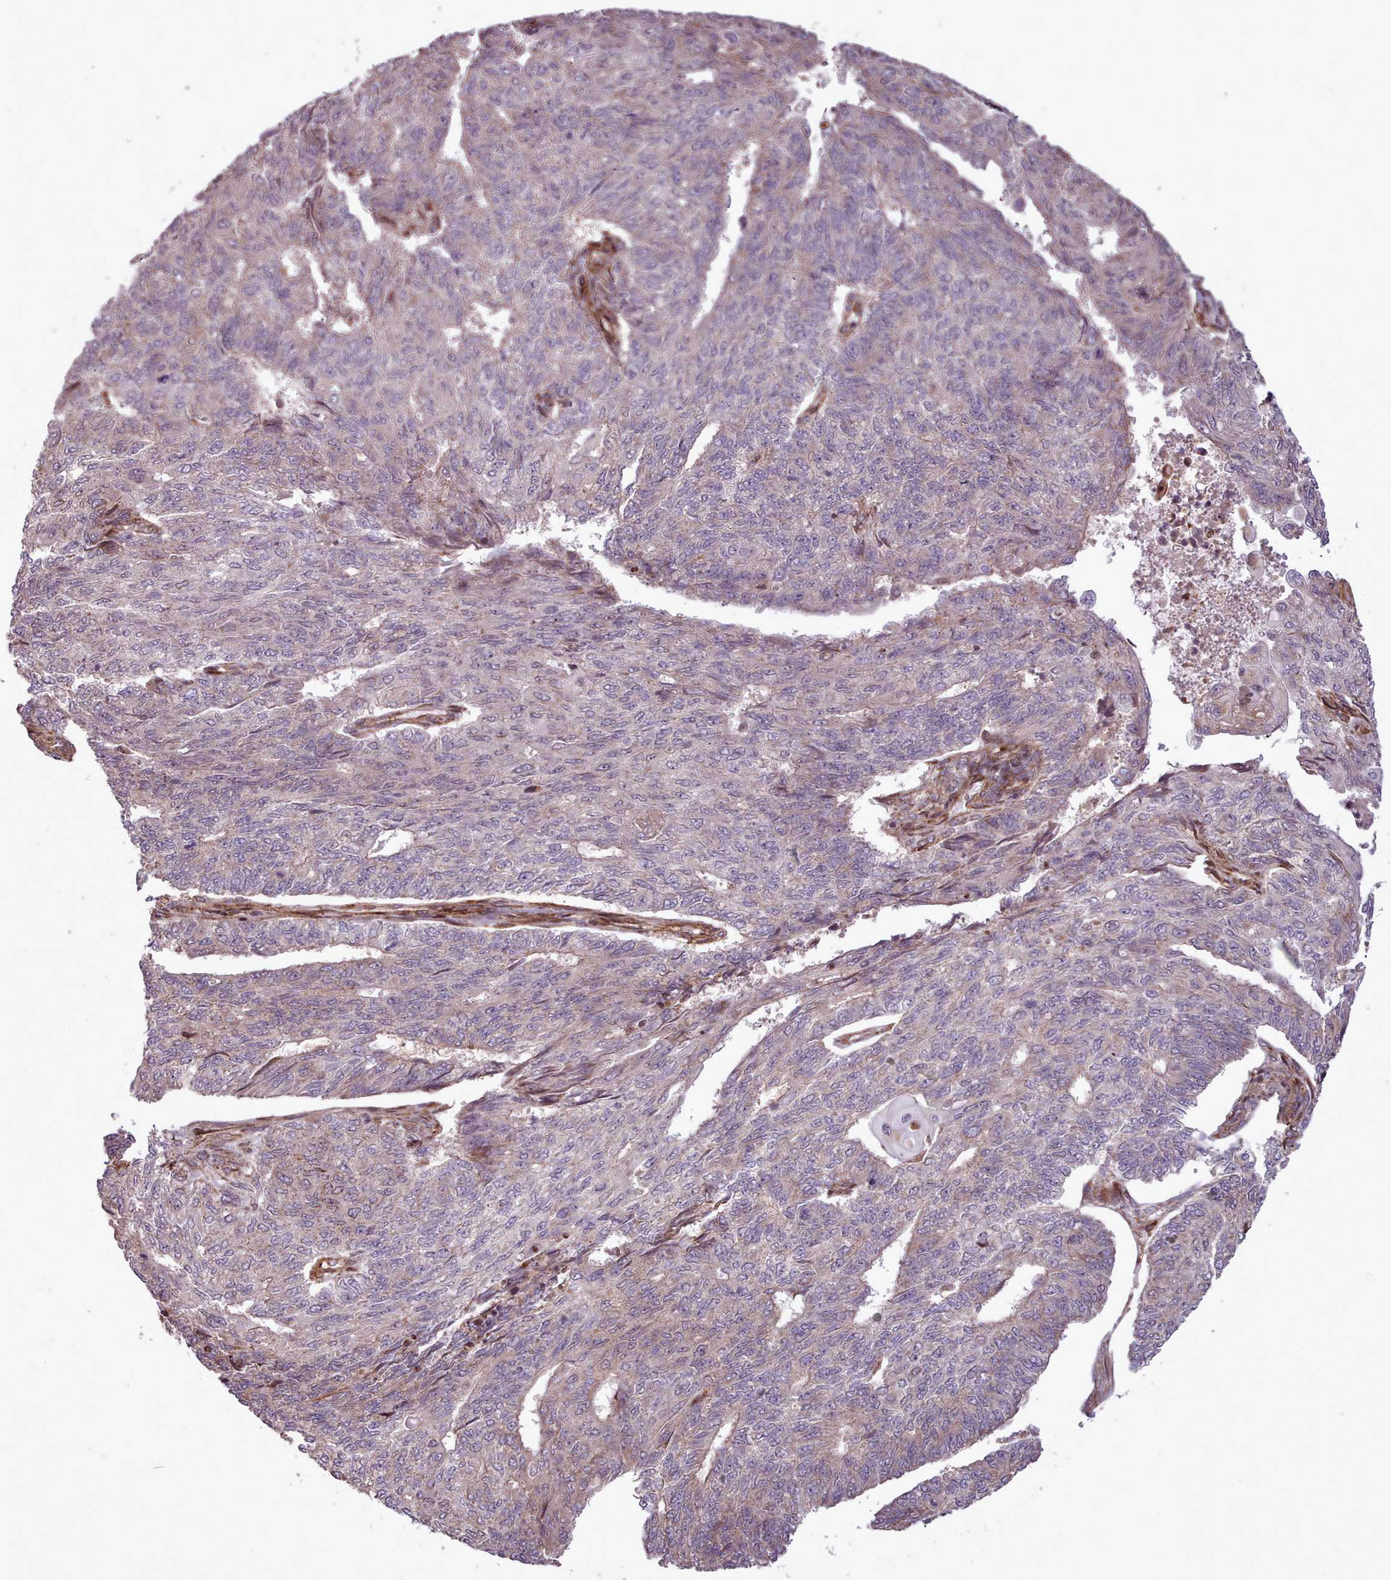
{"staining": {"intensity": "negative", "quantity": "none", "location": "none"}, "tissue": "endometrial cancer", "cell_type": "Tumor cells", "image_type": "cancer", "snomed": [{"axis": "morphology", "description": "Adenocarcinoma, NOS"}, {"axis": "topography", "description": "Endometrium"}], "caption": "There is no significant expression in tumor cells of adenocarcinoma (endometrial).", "gene": "NLRP7", "patient": {"sex": "female", "age": 32}}